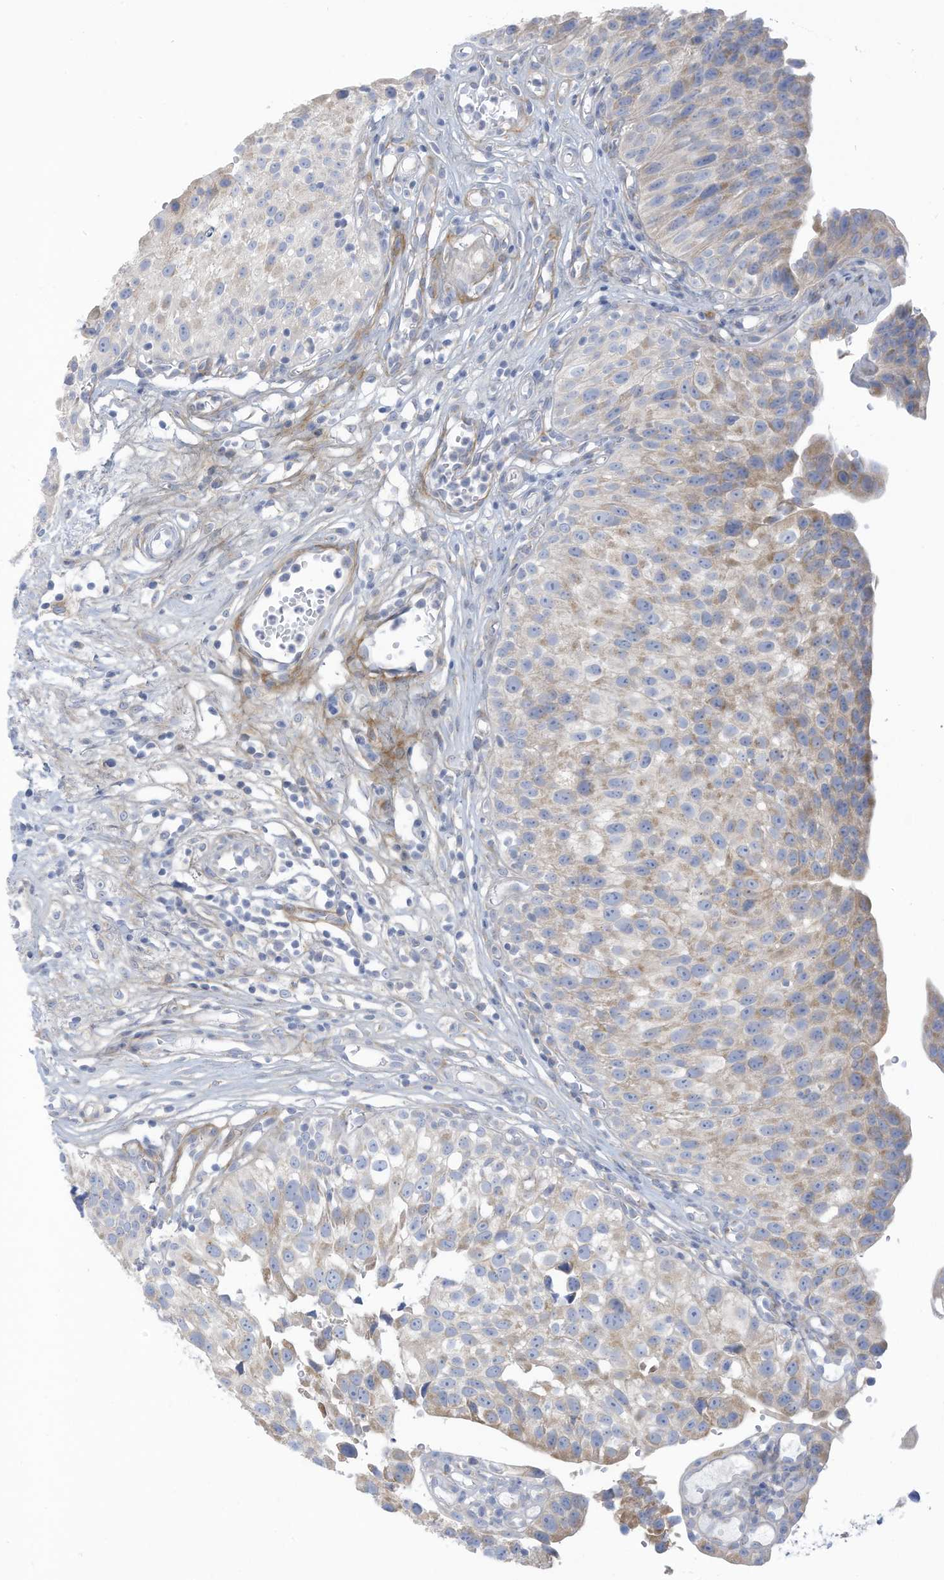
{"staining": {"intensity": "weak", "quantity": "25%-75%", "location": "cytoplasmic/membranous"}, "tissue": "urinary bladder", "cell_type": "Urothelial cells", "image_type": "normal", "snomed": [{"axis": "morphology", "description": "Normal tissue, NOS"}, {"axis": "topography", "description": "Urinary bladder"}], "caption": "Immunohistochemical staining of normal urinary bladder displays 25%-75% levels of weak cytoplasmic/membranous protein expression in about 25%-75% of urothelial cells.", "gene": "TRMT2B", "patient": {"sex": "male", "age": 51}}